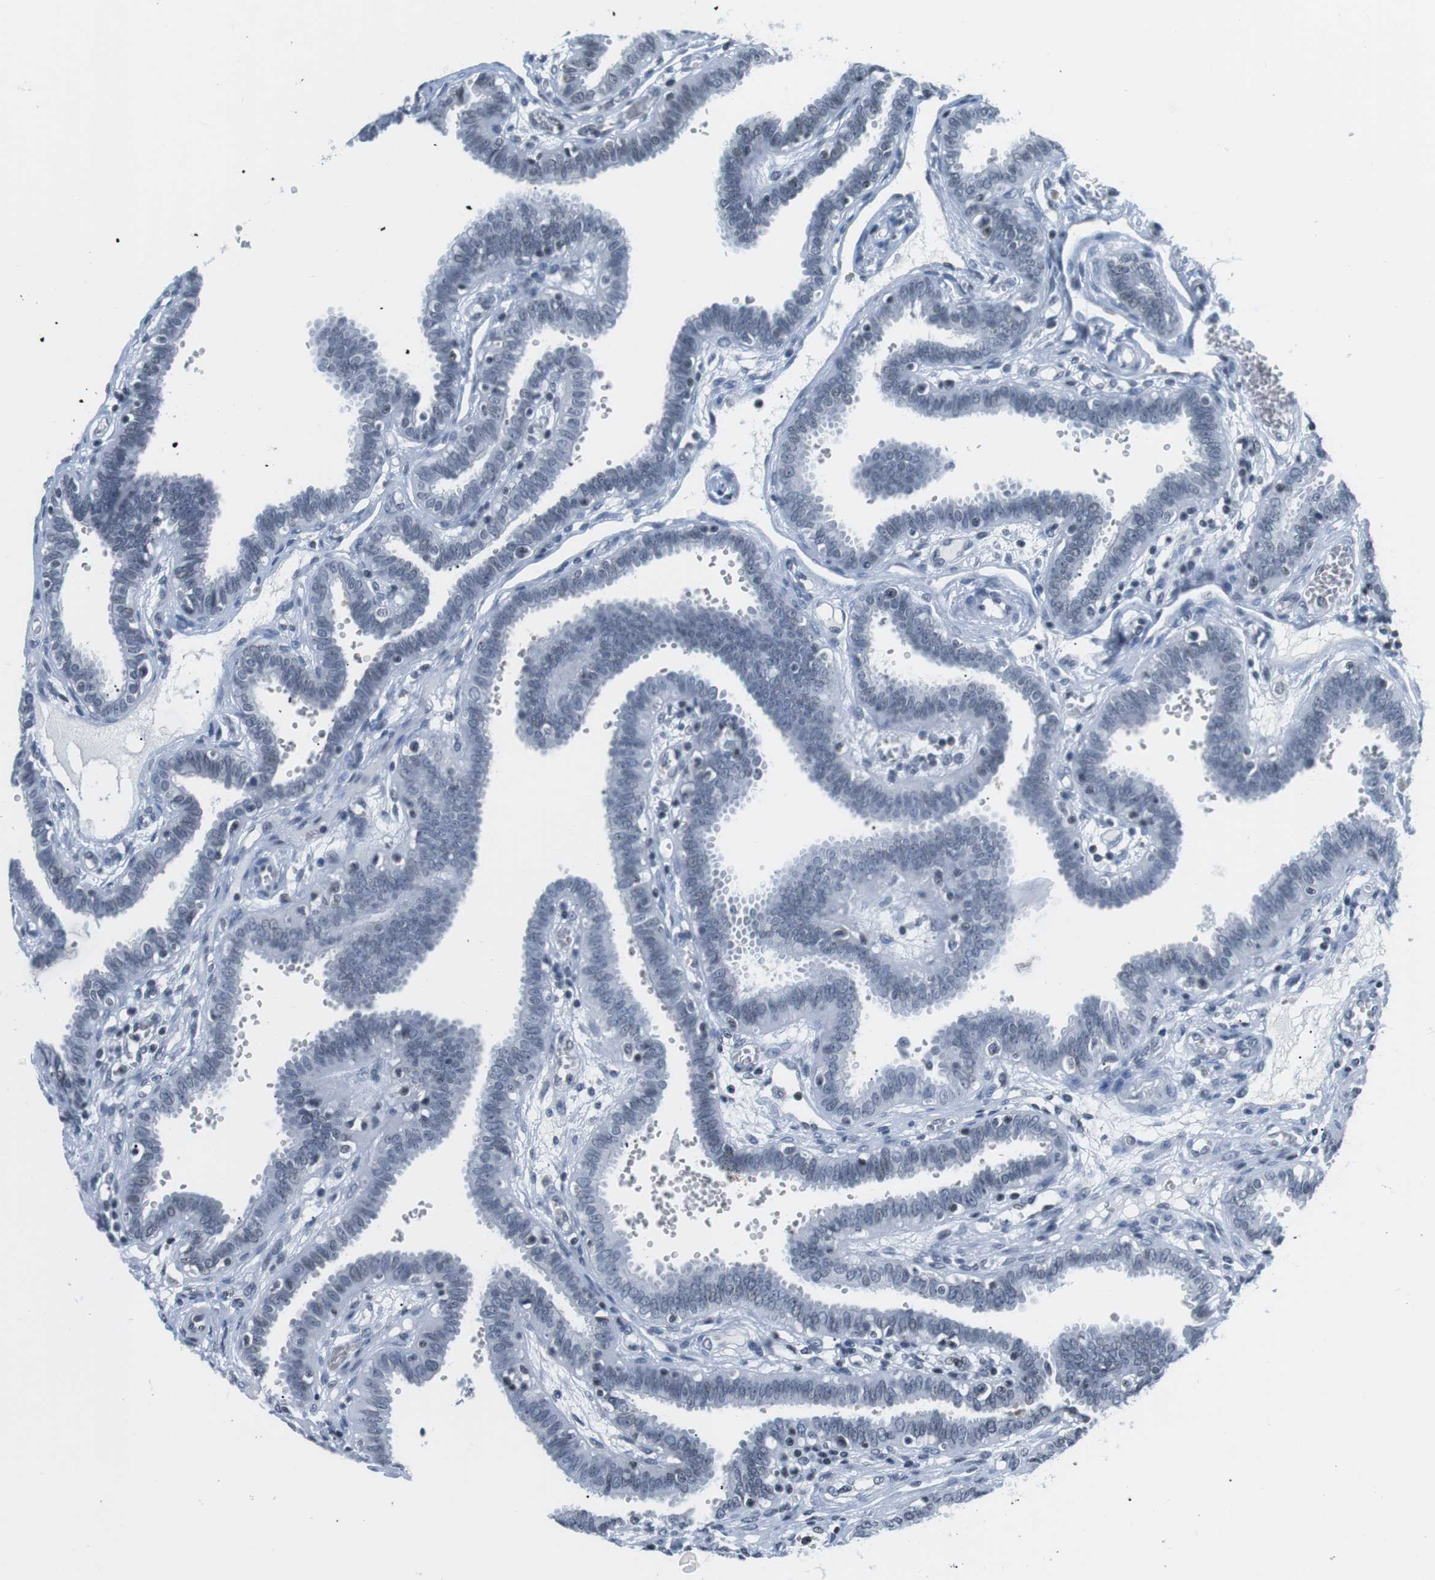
{"staining": {"intensity": "negative", "quantity": "none", "location": "none"}, "tissue": "fallopian tube", "cell_type": "Glandular cells", "image_type": "normal", "snomed": [{"axis": "morphology", "description": "Normal tissue, NOS"}, {"axis": "topography", "description": "Fallopian tube"}], "caption": "Immunohistochemistry (IHC) of benign human fallopian tube exhibits no positivity in glandular cells. (DAB (3,3'-diaminobenzidine) immunohistochemistry (IHC) visualized using brightfield microscopy, high magnification).", "gene": "E2F2", "patient": {"sex": "female", "age": 32}}